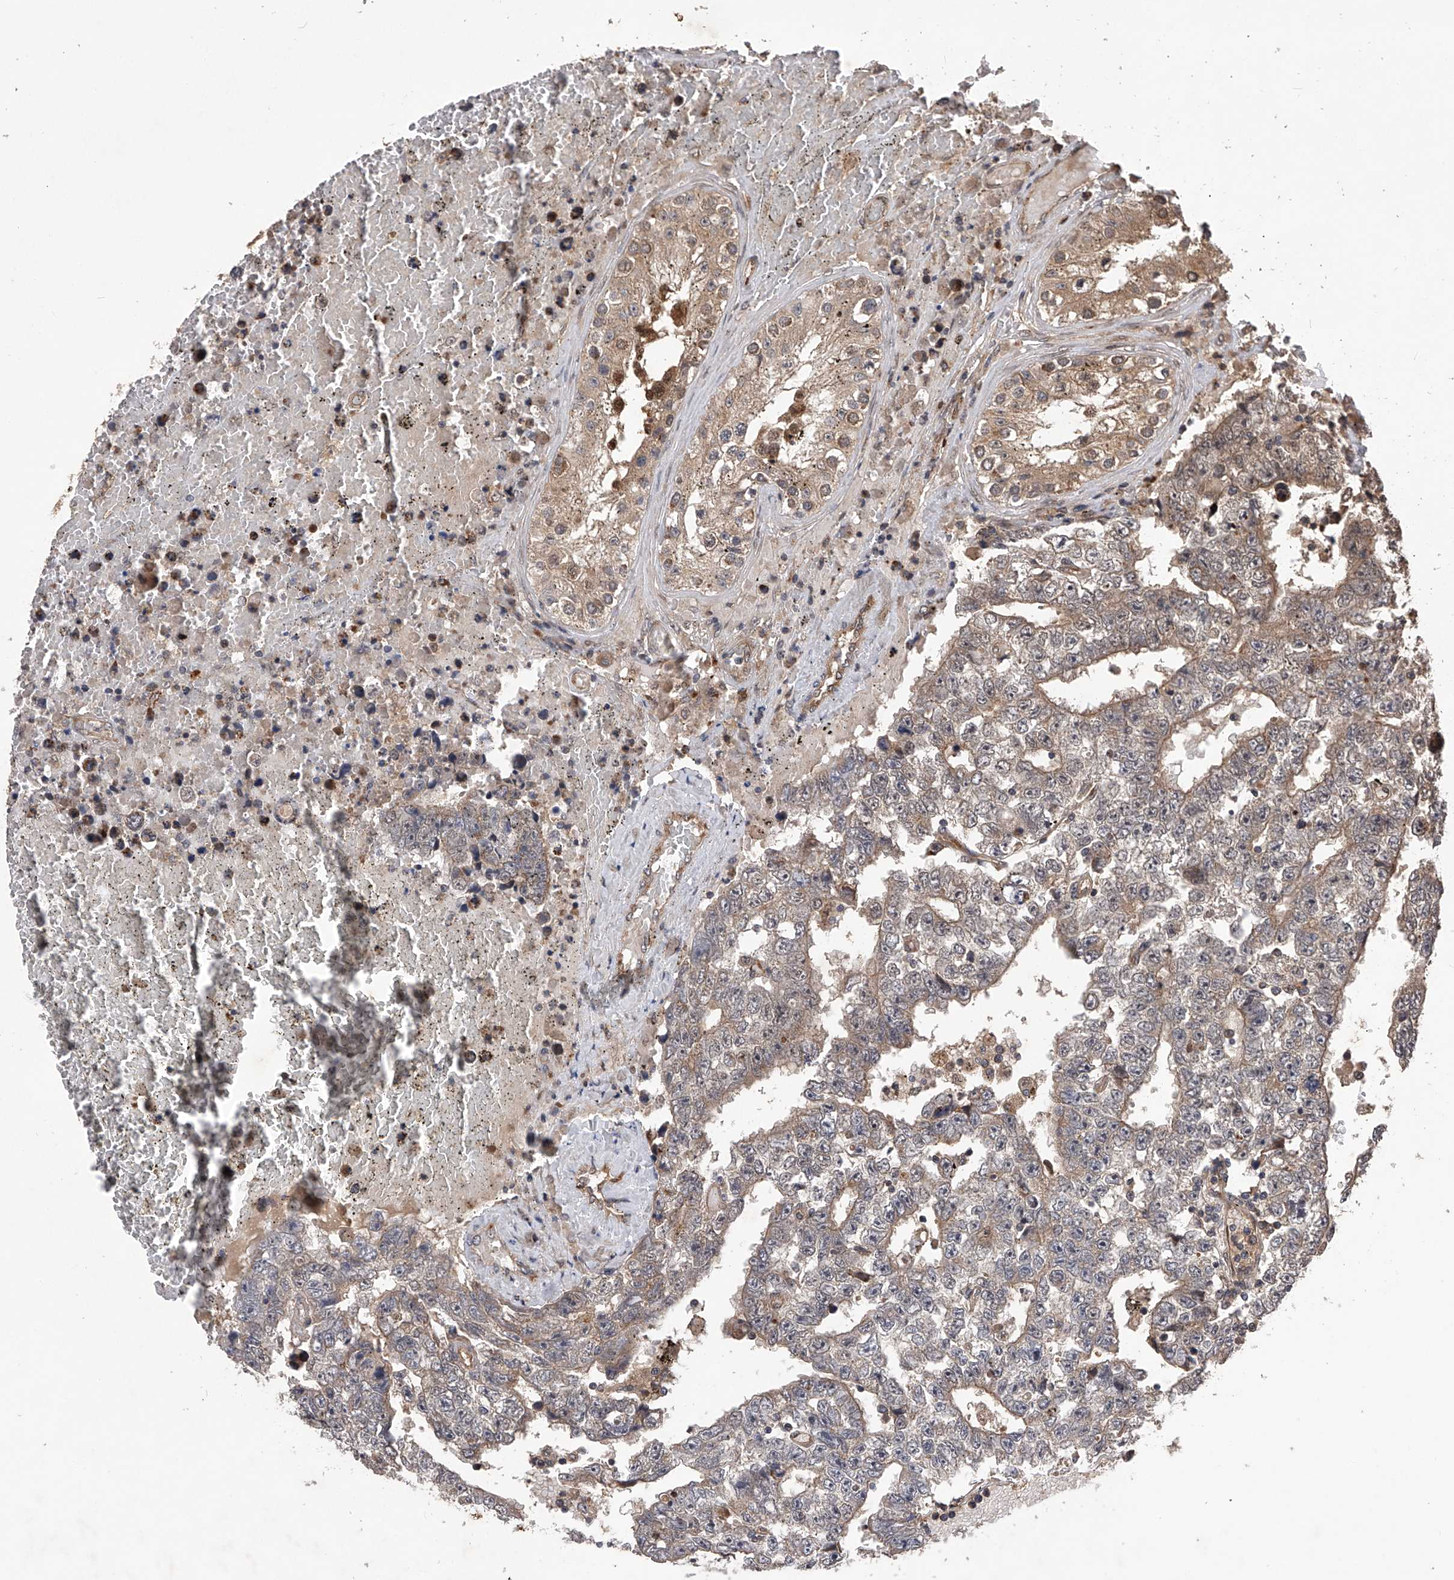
{"staining": {"intensity": "weak", "quantity": ">75%", "location": "cytoplasmic/membranous"}, "tissue": "testis cancer", "cell_type": "Tumor cells", "image_type": "cancer", "snomed": [{"axis": "morphology", "description": "Carcinoma, Embryonal, NOS"}, {"axis": "topography", "description": "Testis"}], "caption": "This micrograph demonstrates testis cancer (embryonal carcinoma) stained with IHC to label a protein in brown. The cytoplasmic/membranous of tumor cells show weak positivity for the protein. Nuclei are counter-stained blue.", "gene": "MAP3K11", "patient": {"sex": "male", "age": 25}}